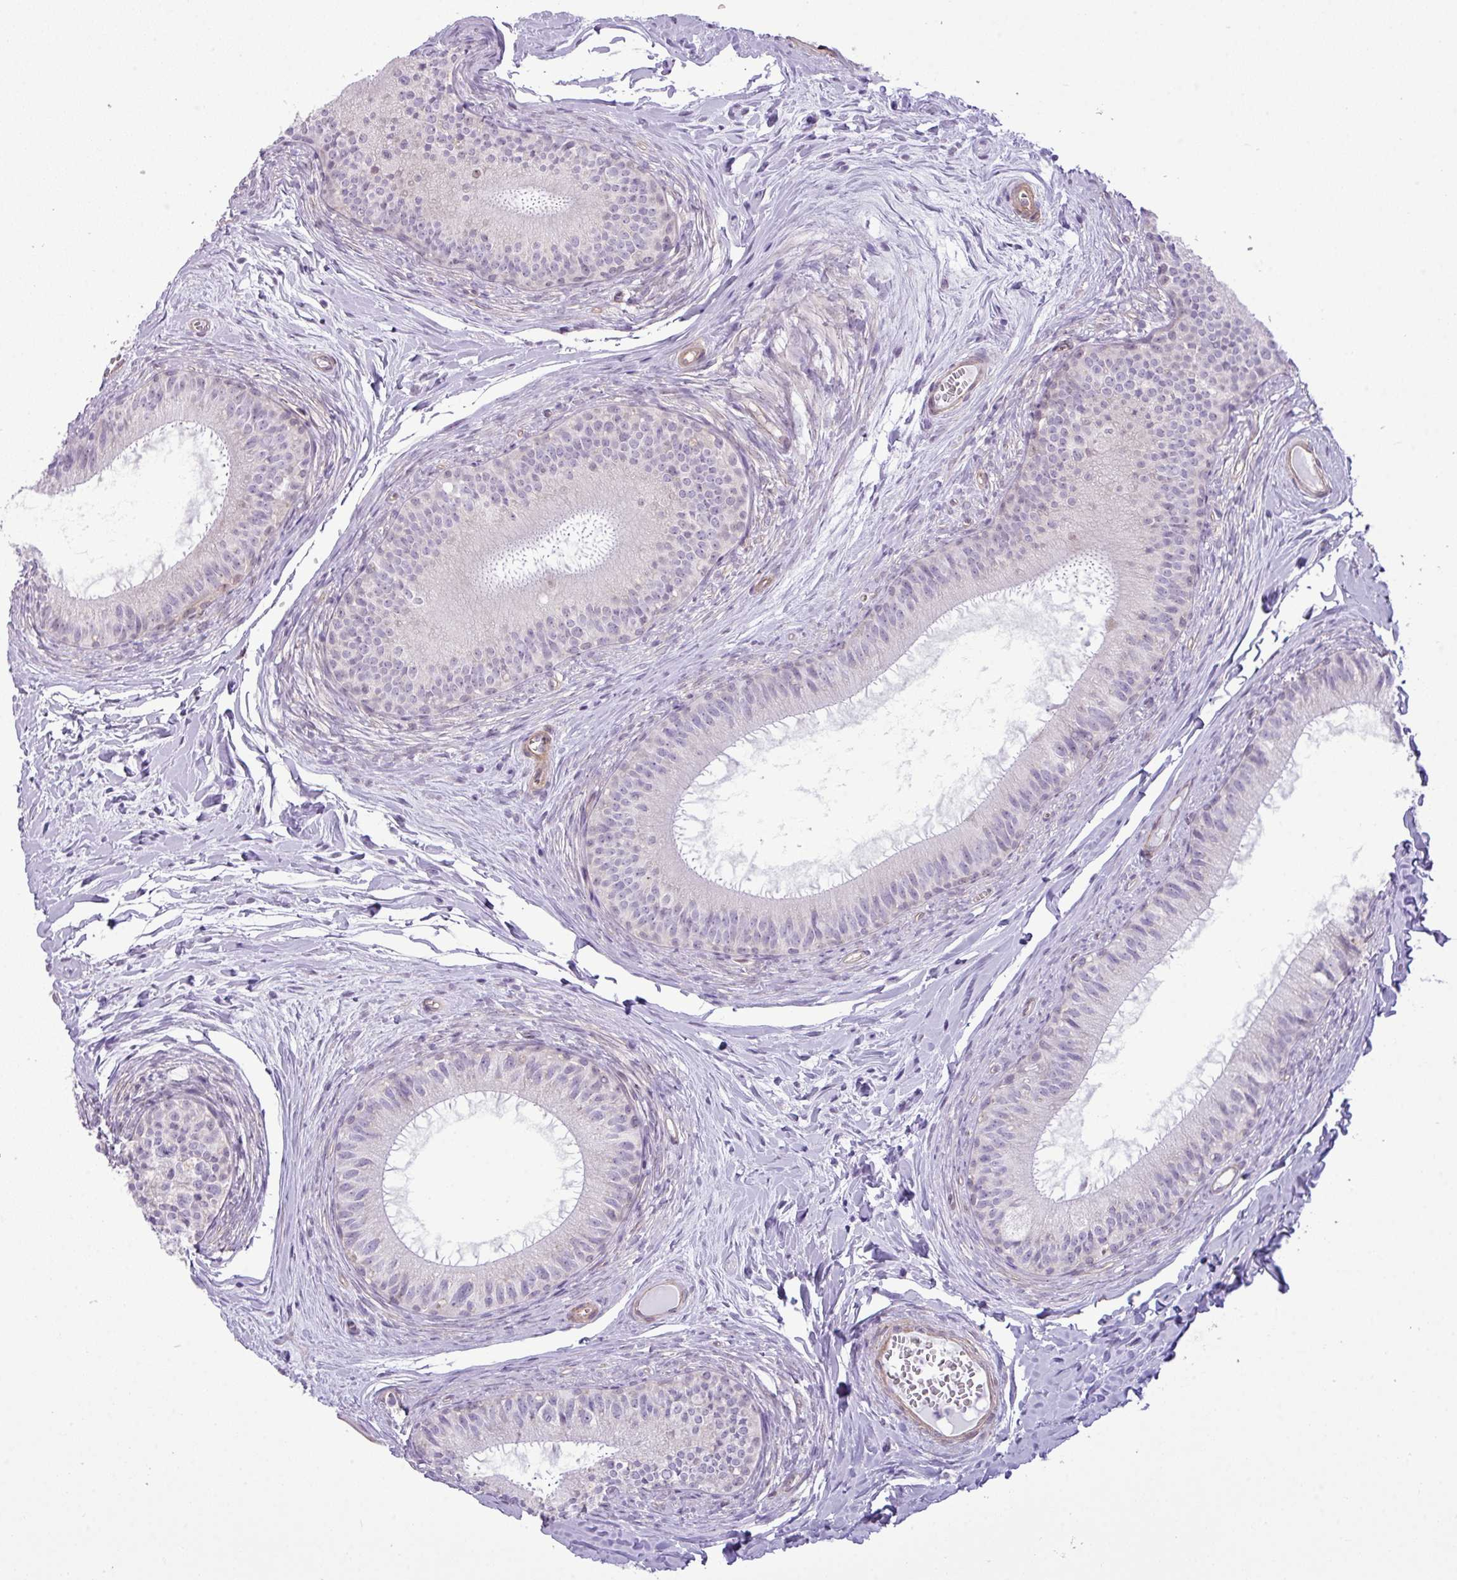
{"staining": {"intensity": "moderate", "quantity": "25%-75%", "location": "nuclear"}, "tissue": "epididymis", "cell_type": "Glandular cells", "image_type": "normal", "snomed": [{"axis": "morphology", "description": "Normal tissue, NOS"}, {"axis": "topography", "description": "Epididymis"}], "caption": "Epididymis stained with a brown dye demonstrates moderate nuclear positive expression in approximately 25%-75% of glandular cells.", "gene": "MAK16", "patient": {"sex": "male", "age": 25}}